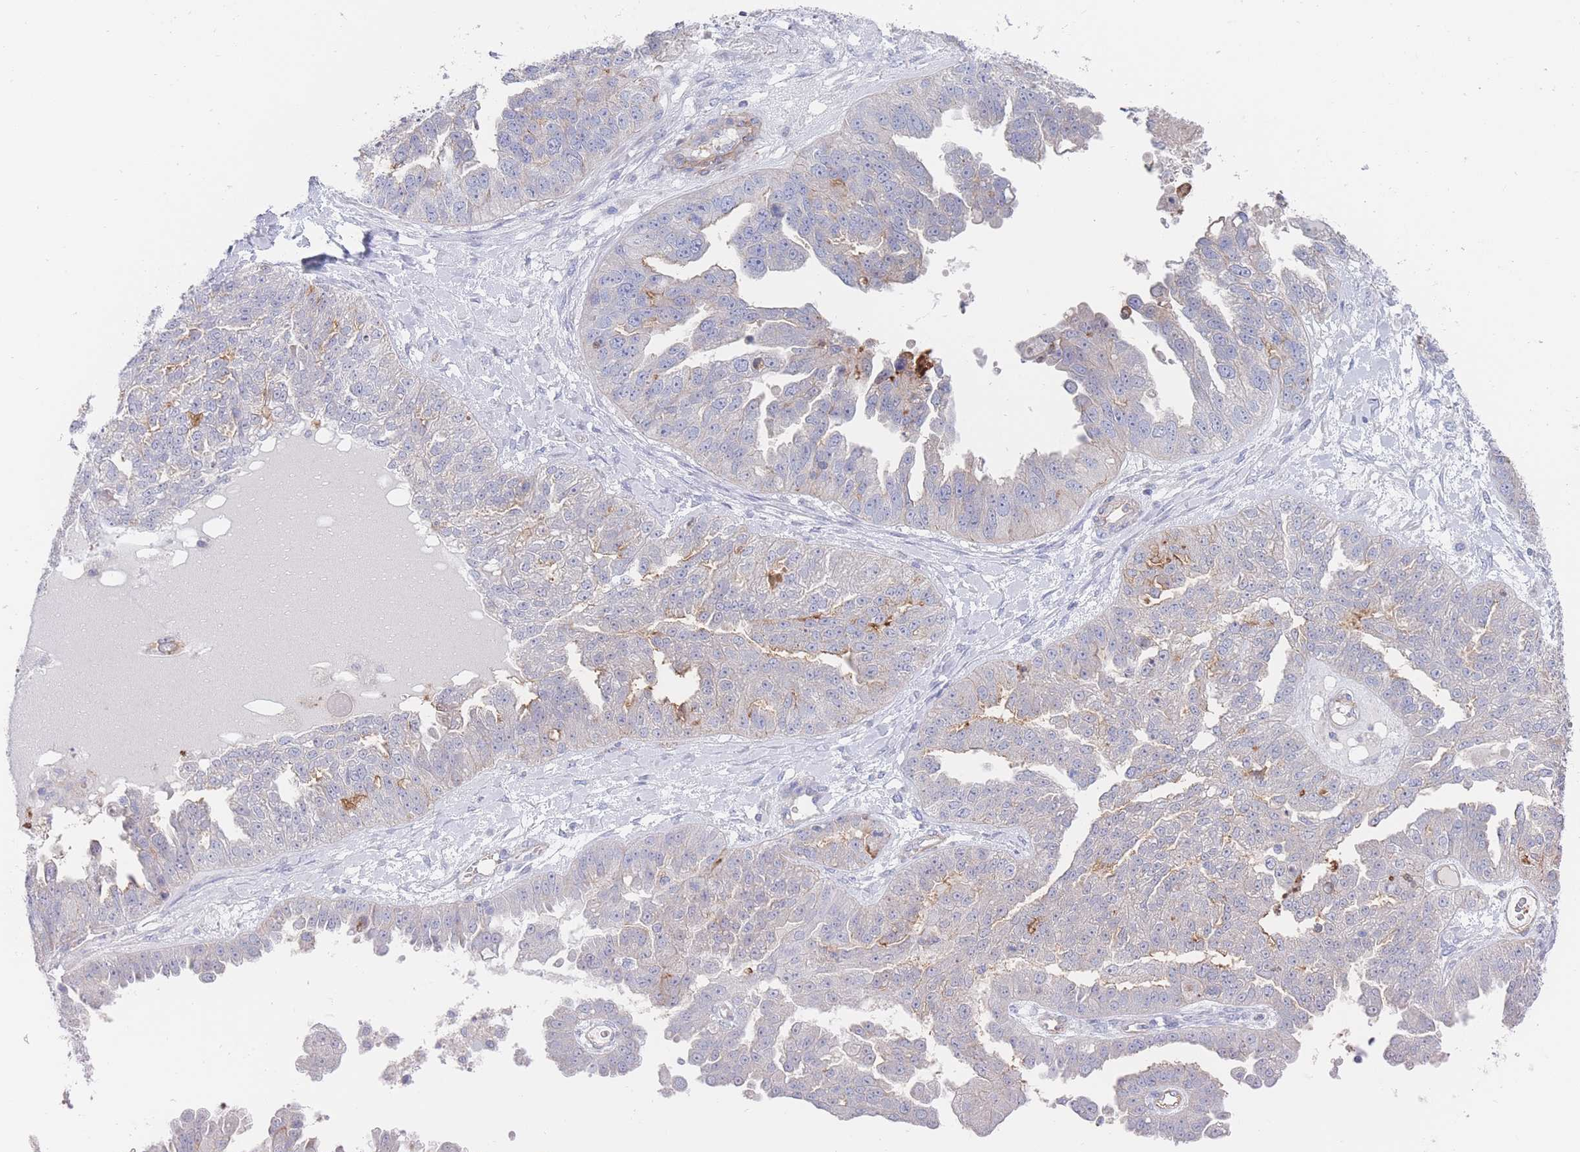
{"staining": {"intensity": "negative", "quantity": "none", "location": "none"}, "tissue": "ovarian cancer", "cell_type": "Tumor cells", "image_type": "cancer", "snomed": [{"axis": "morphology", "description": "Cystadenocarcinoma, serous, NOS"}, {"axis": "topography", "description": "Ovary"}], "caption": "There is no significant expression in tumor cells of serous cystadenocarcinoma (ovarian).", "gene": "G6PC1", "patient": {"sex": "female", "age": 58}}